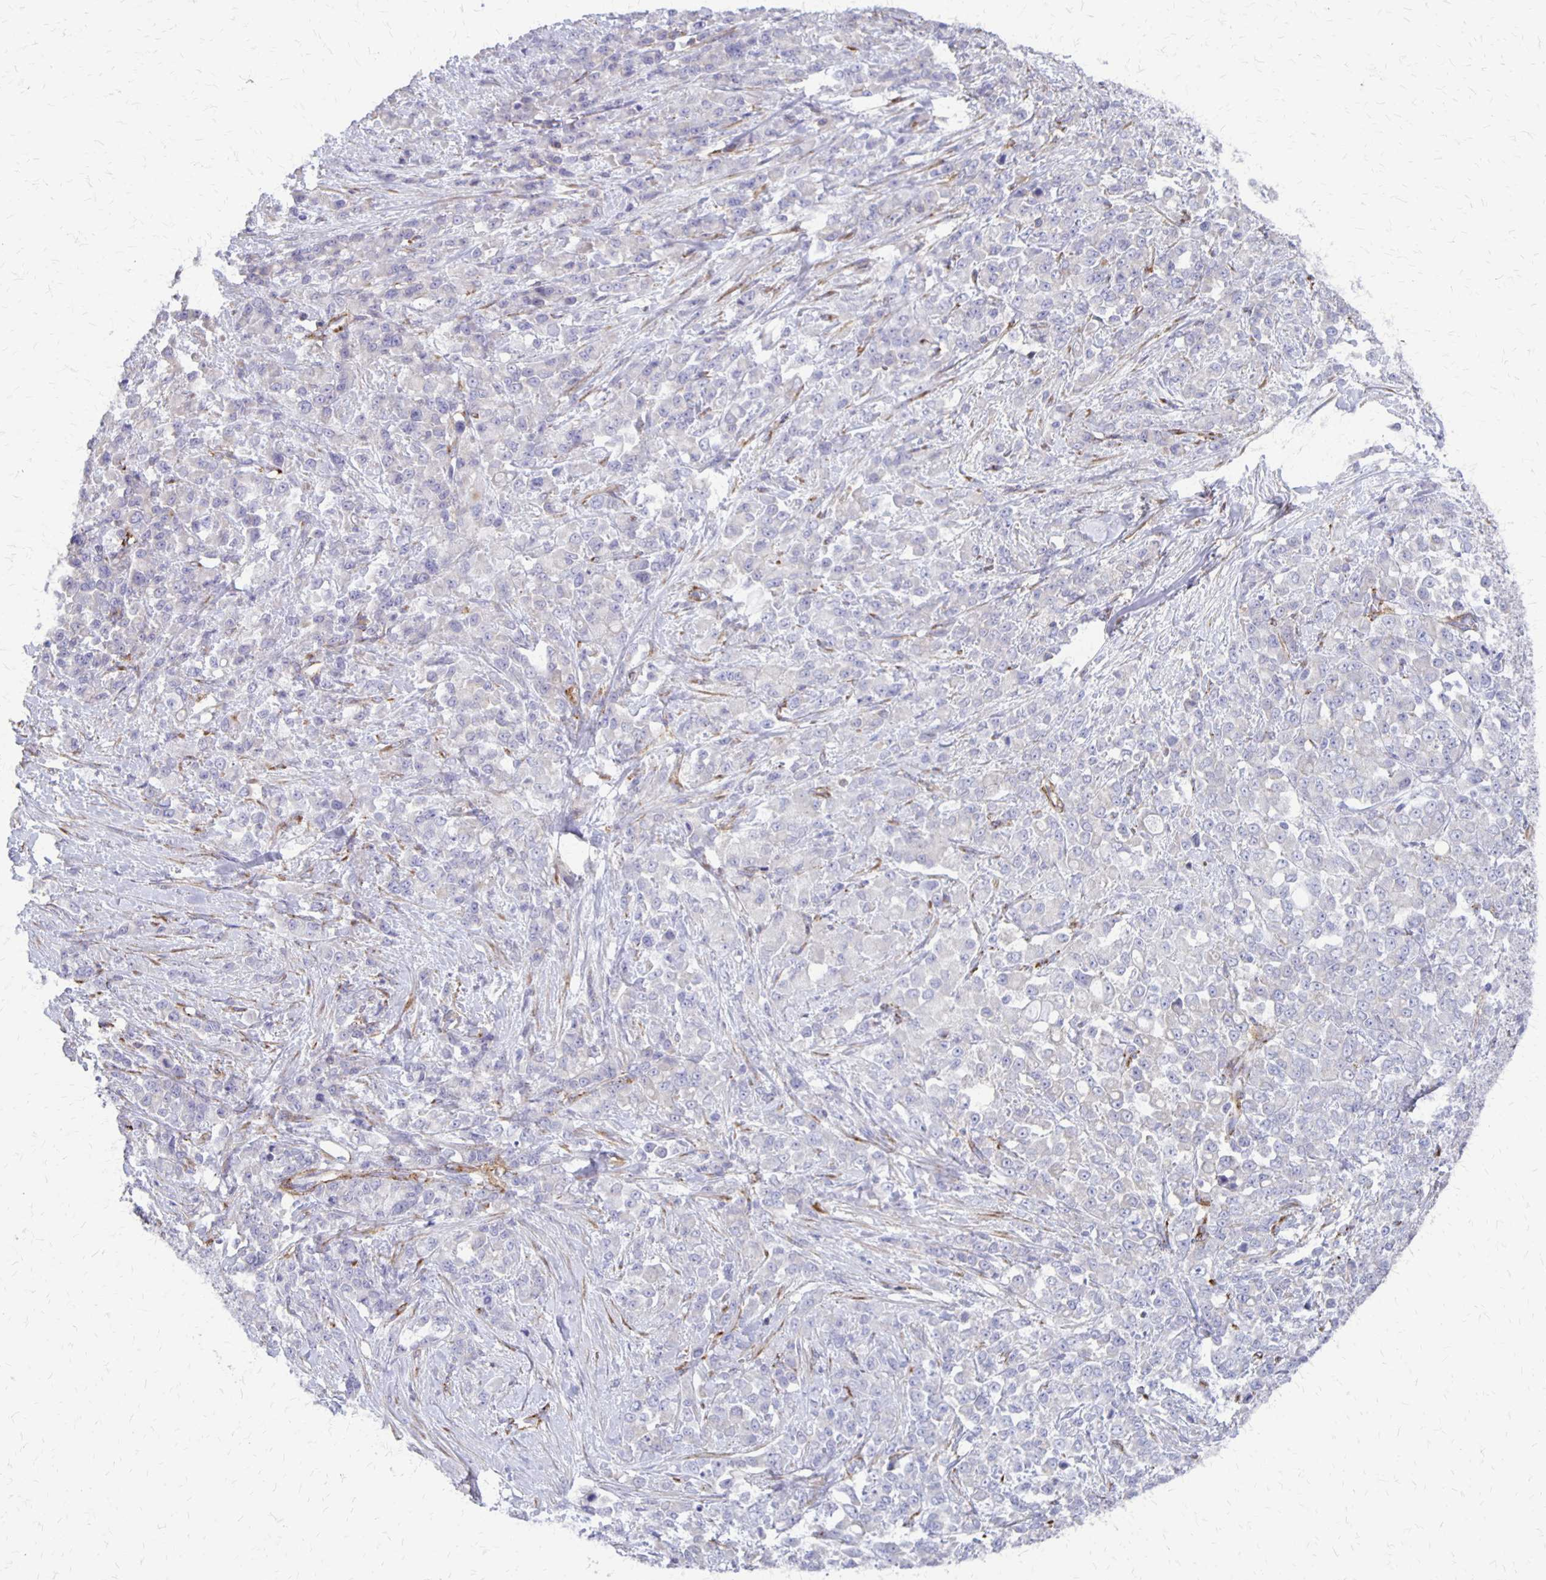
{"staining": {"intensity": "negative", "quantity": "none", "location": "none"}, "tissue": "stomach cancer", "cell_type": "Tumor cells", "image_type": "cancer", "snomed": [{"axis": "morphology", "description": "Adenocarcinoma, NOS"}, {"axis": "topography", "description": "Stomach"}], "caption": "DAB (3,3'-diaminobenzidine) immunohistochemical staining of human stomach cancer (adenocarcinoma) exhibits no significant expression in tumor cells.", "gene": "SEPTIN5", "patient": {"sex": "female", "age": 76}}